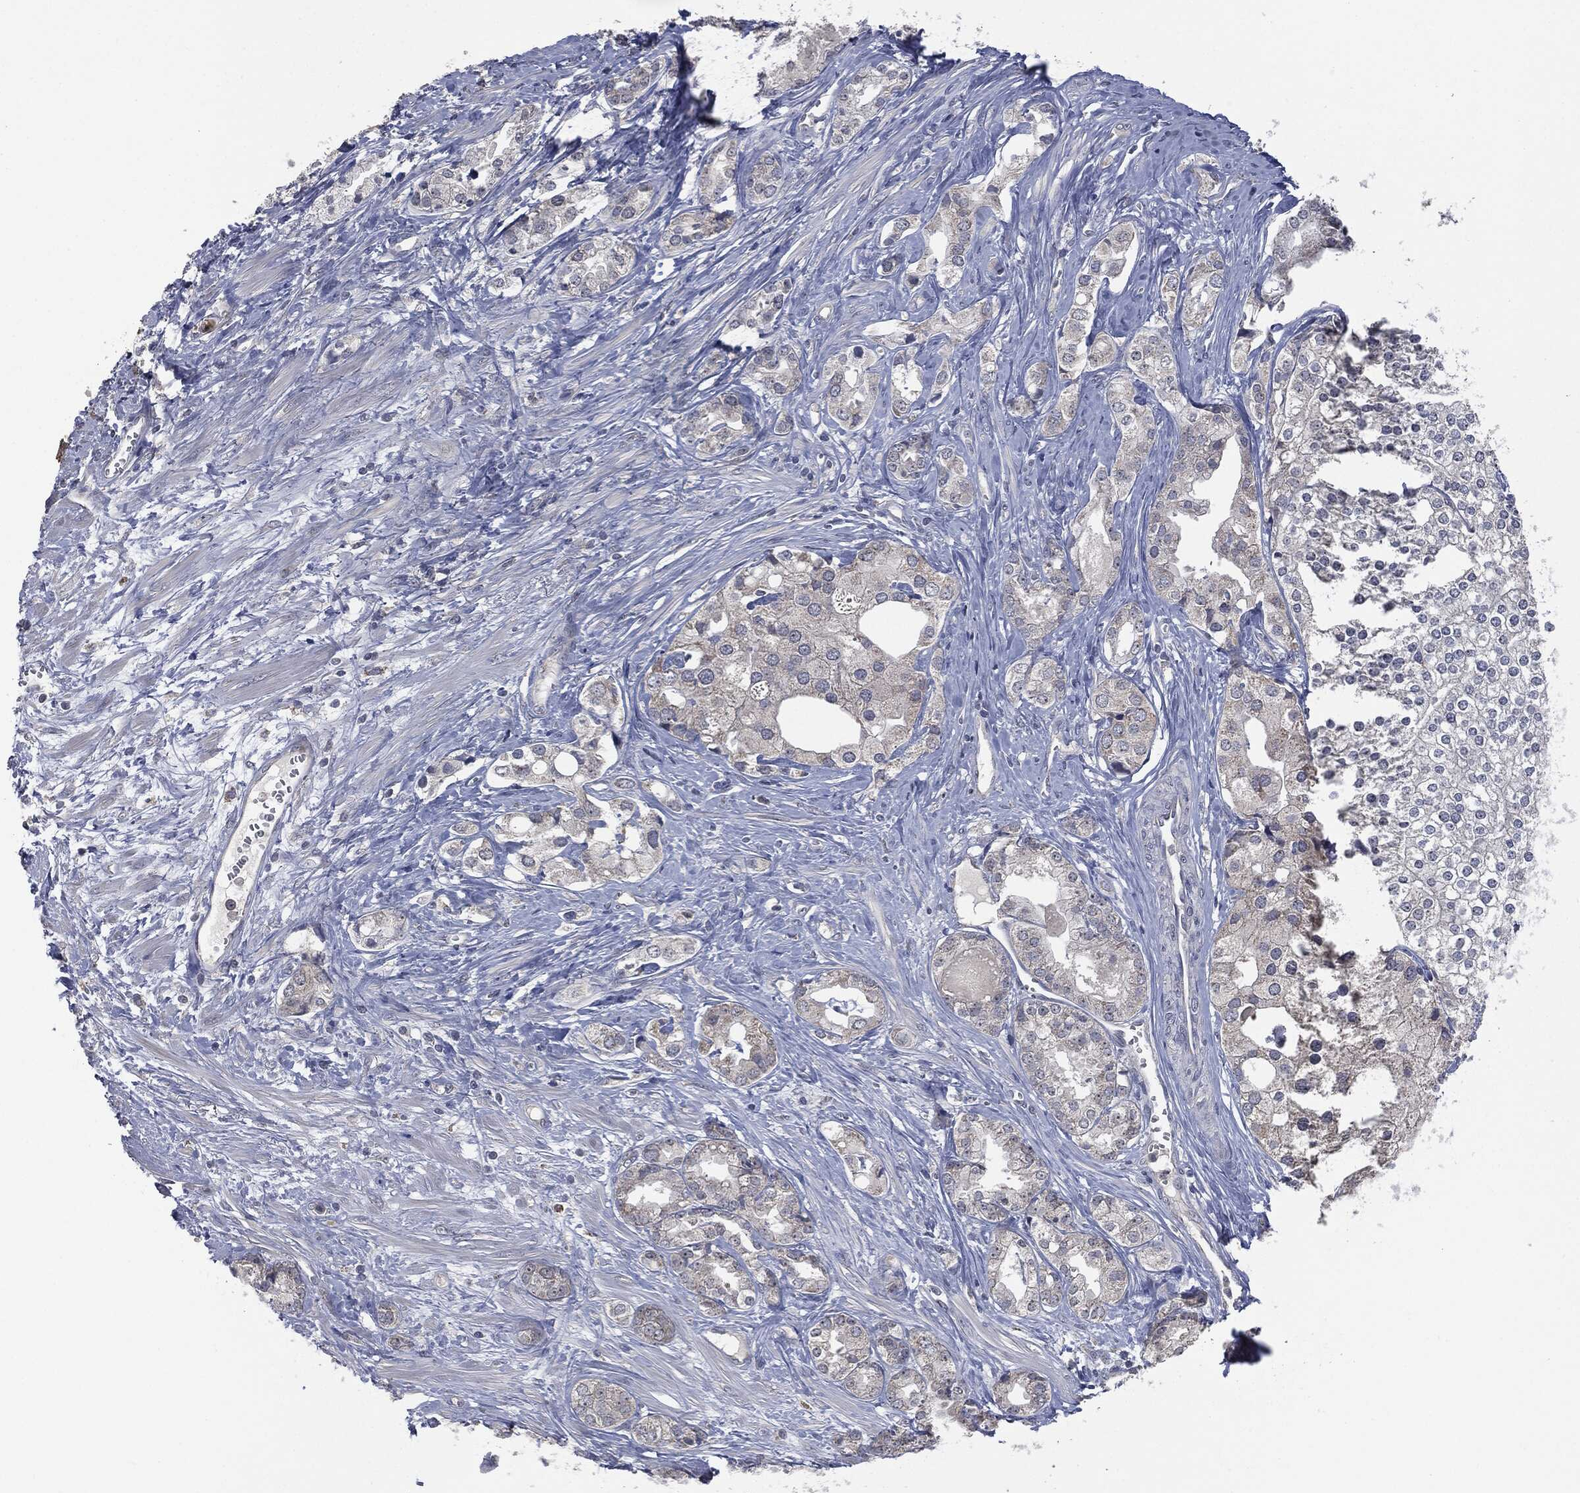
{"staining": {"intensity": "negative", "quantity": "none", "location": "none"}, "tissue": "prostate cancer", "cell_type": "Tumor cells", "image_type": "cancer", "snomed": [{"axis": "morphology", "description": "Adenocarcinoma, NOS"}, {"axis": "topography", "description": "Prostate and seminal vesicle, NOS"}, {"axis": "topography", "description": "Prostate"}], "caption": "A photomicrograph of adenocarcinoma (prostate) stained for a protein reveals no brown staining in tumor cells. Brightfield microscopy of immunohistochemistry (IHC) stained with DAB (3,3'-diaminobenzidine) (brown) and hematoxylin (blue), captured at high magnification.", "gene": "IL1RN", "patient": {"sex": "male", "age": 62}}